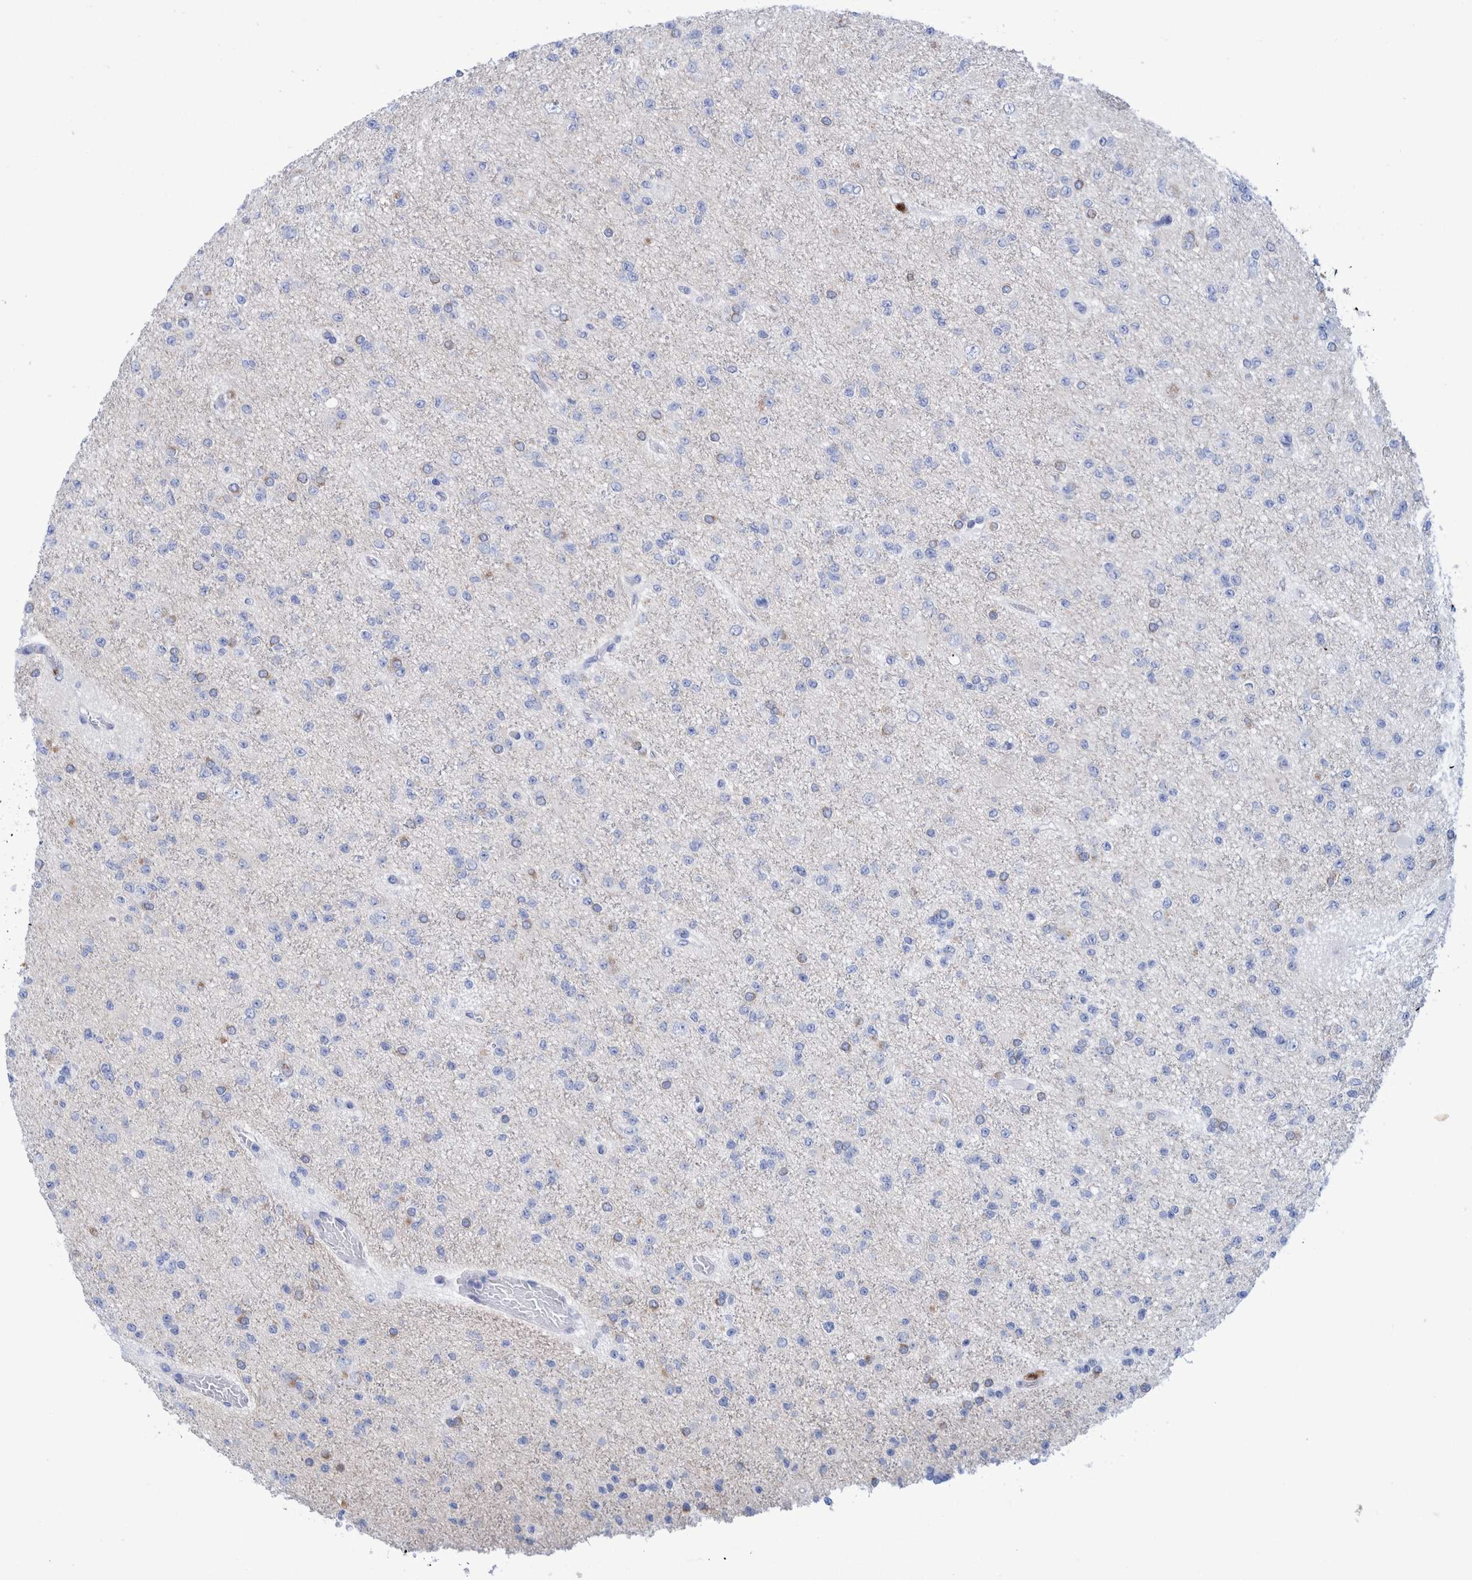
{"staining": {"intensity": "negative", "quantity": "none", "location": "none"}, "tissue": "glioma", "cell_type": "Tumor cells", "image_type": "cancer", "snomed": [{"axis": "morphology", "description": "Glioma, malignant, Low grade"}, {"axis": "topography", "description": "Brain"}], "caption": "The histopathology image exhibits no staining of tumor cells in glioma.", "gene": "PERP", "patient": {"sex": "female", "age": 22}}